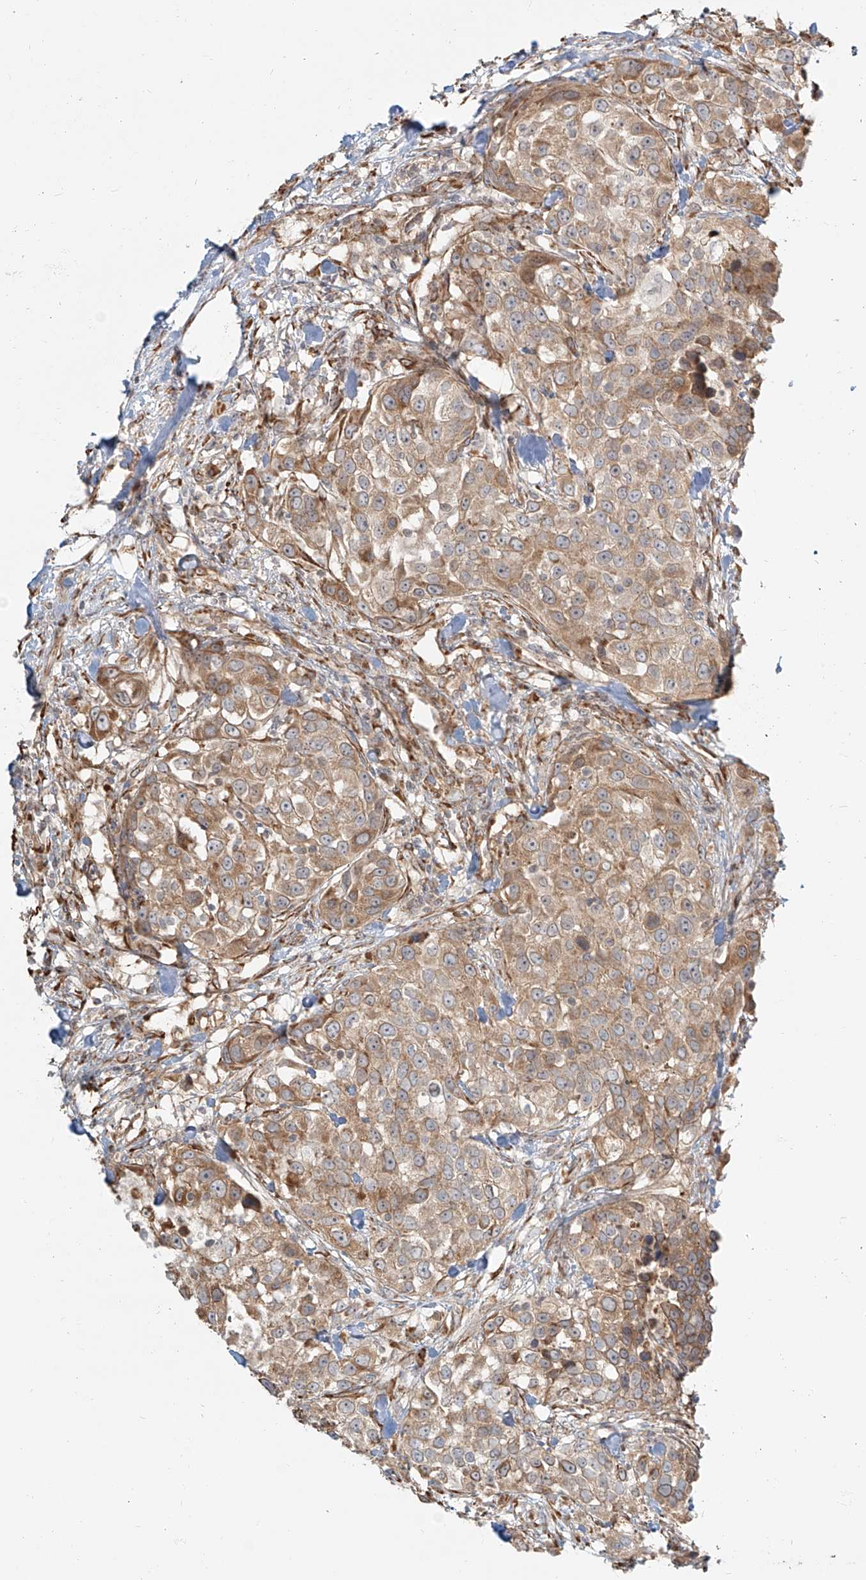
{"staining": {"intensity": "moderate", "quantity": ">75%", "location": "cytoplasmic/membranous"}, "tissue": "urothelial cancer", "cell_type": "Tumor cells", "image_type": "cancer", "snomed": [{"axis": "morphology", "description": "Urothelial carcinoma, High grade"}, {"axis": "topography", "description": "Urinary bladder"}], "caption": "This histopathology image shows immunohistochemistry staining of high-grade urothelial carcinoma, with medium moderate cytoplasmic/membranous positivity in about >75% of tumor cells.", "gene": "UBE2K", "patient": {"sex": "female", "age": 80}}